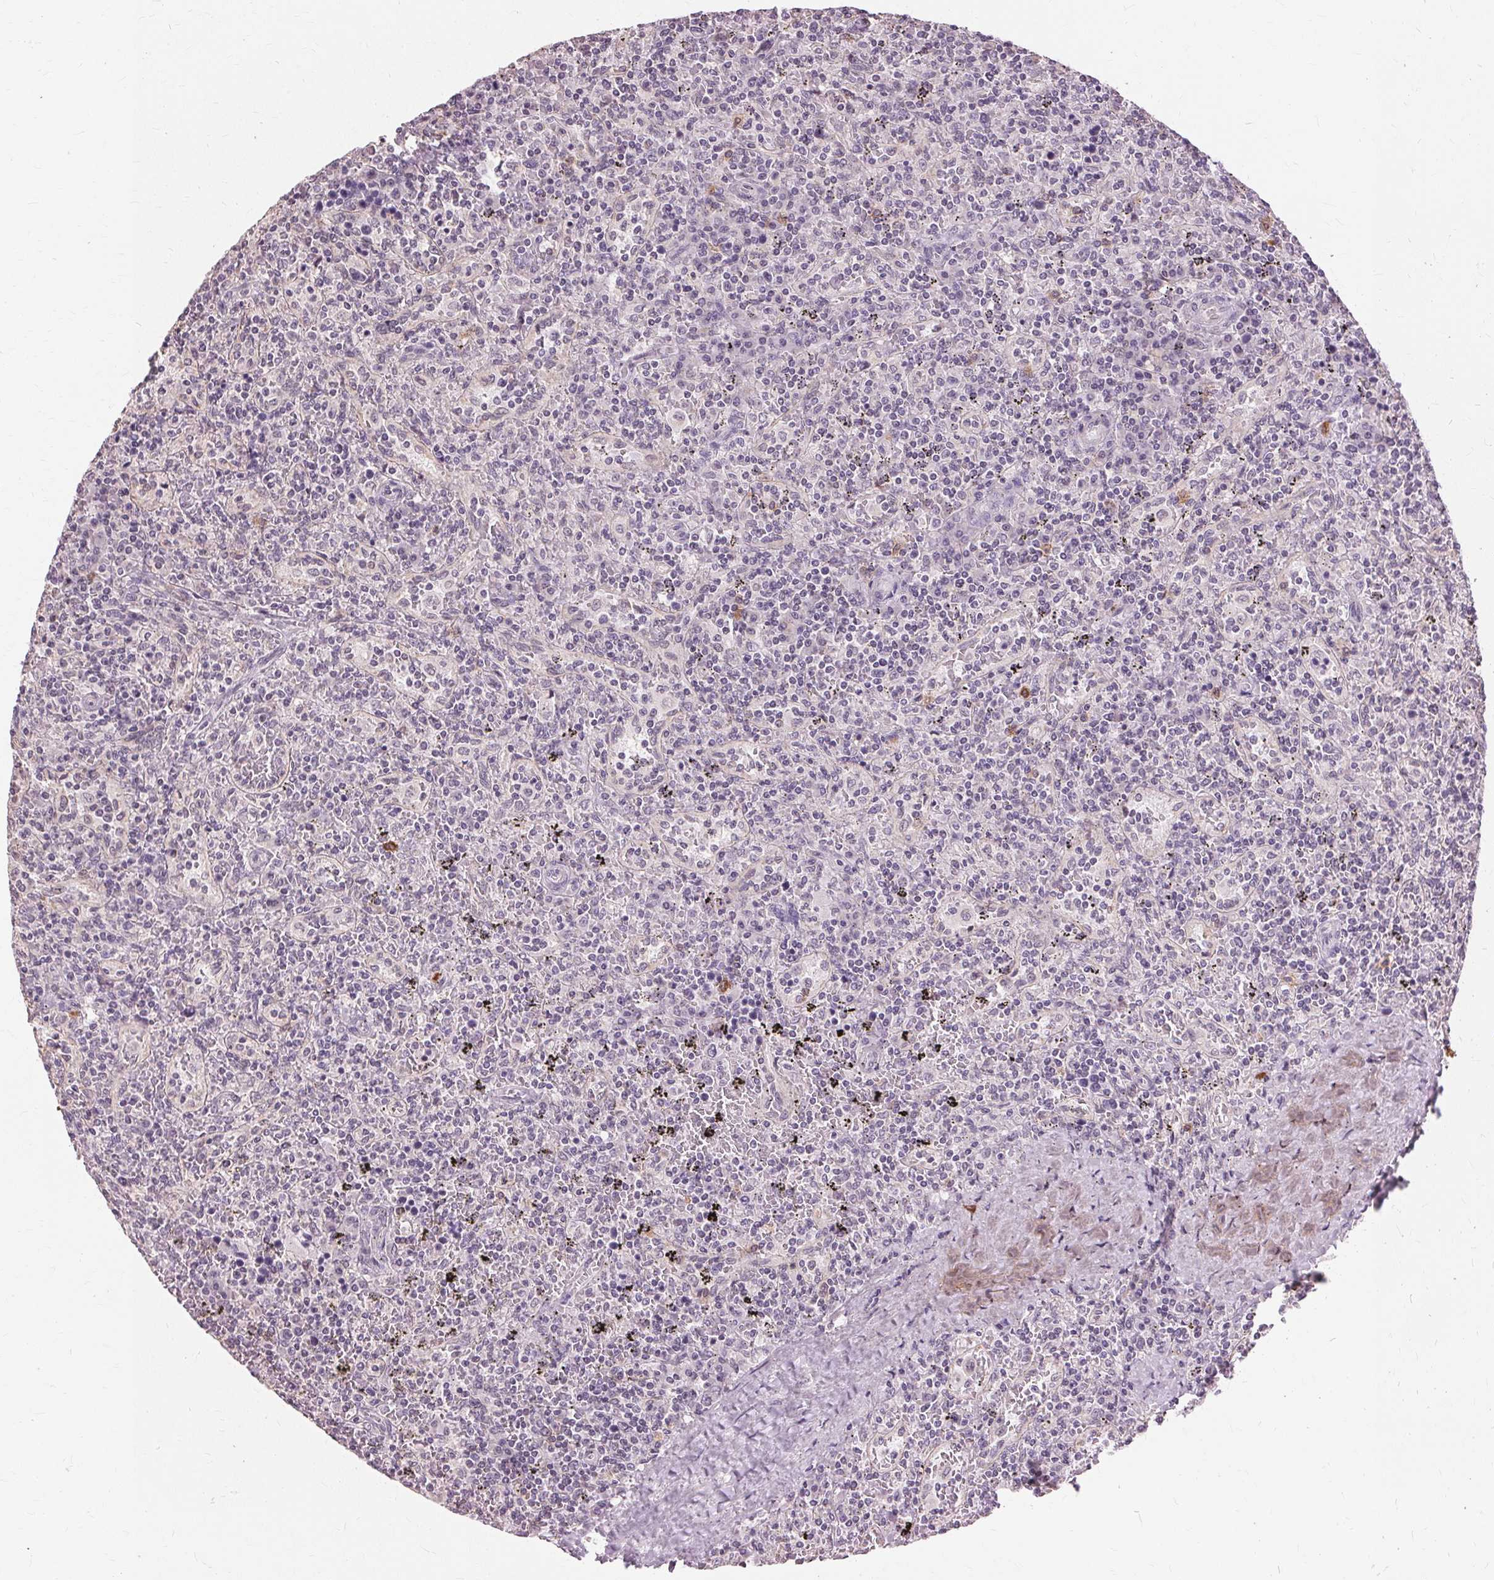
{"staining": {"intensity": "negative", "quantity": "none", "location": "none"}, "tissue": "lymphoma", "cell_type": "Tumor cells", "image_type": "cancer", "snomed": [{"axis": "morphology", "description": "Malignant lymphoma, non-Hodgkin's type, Low grade"}, {"axis": "topography", "description": "Spleen"}], "caption": "The immunohistochemistry histopathology image has no significant expression in tumor cells of lymphoma tissue.", "gene": "SIGLEC6", "patient": {"sex": "male", "age": 62}}